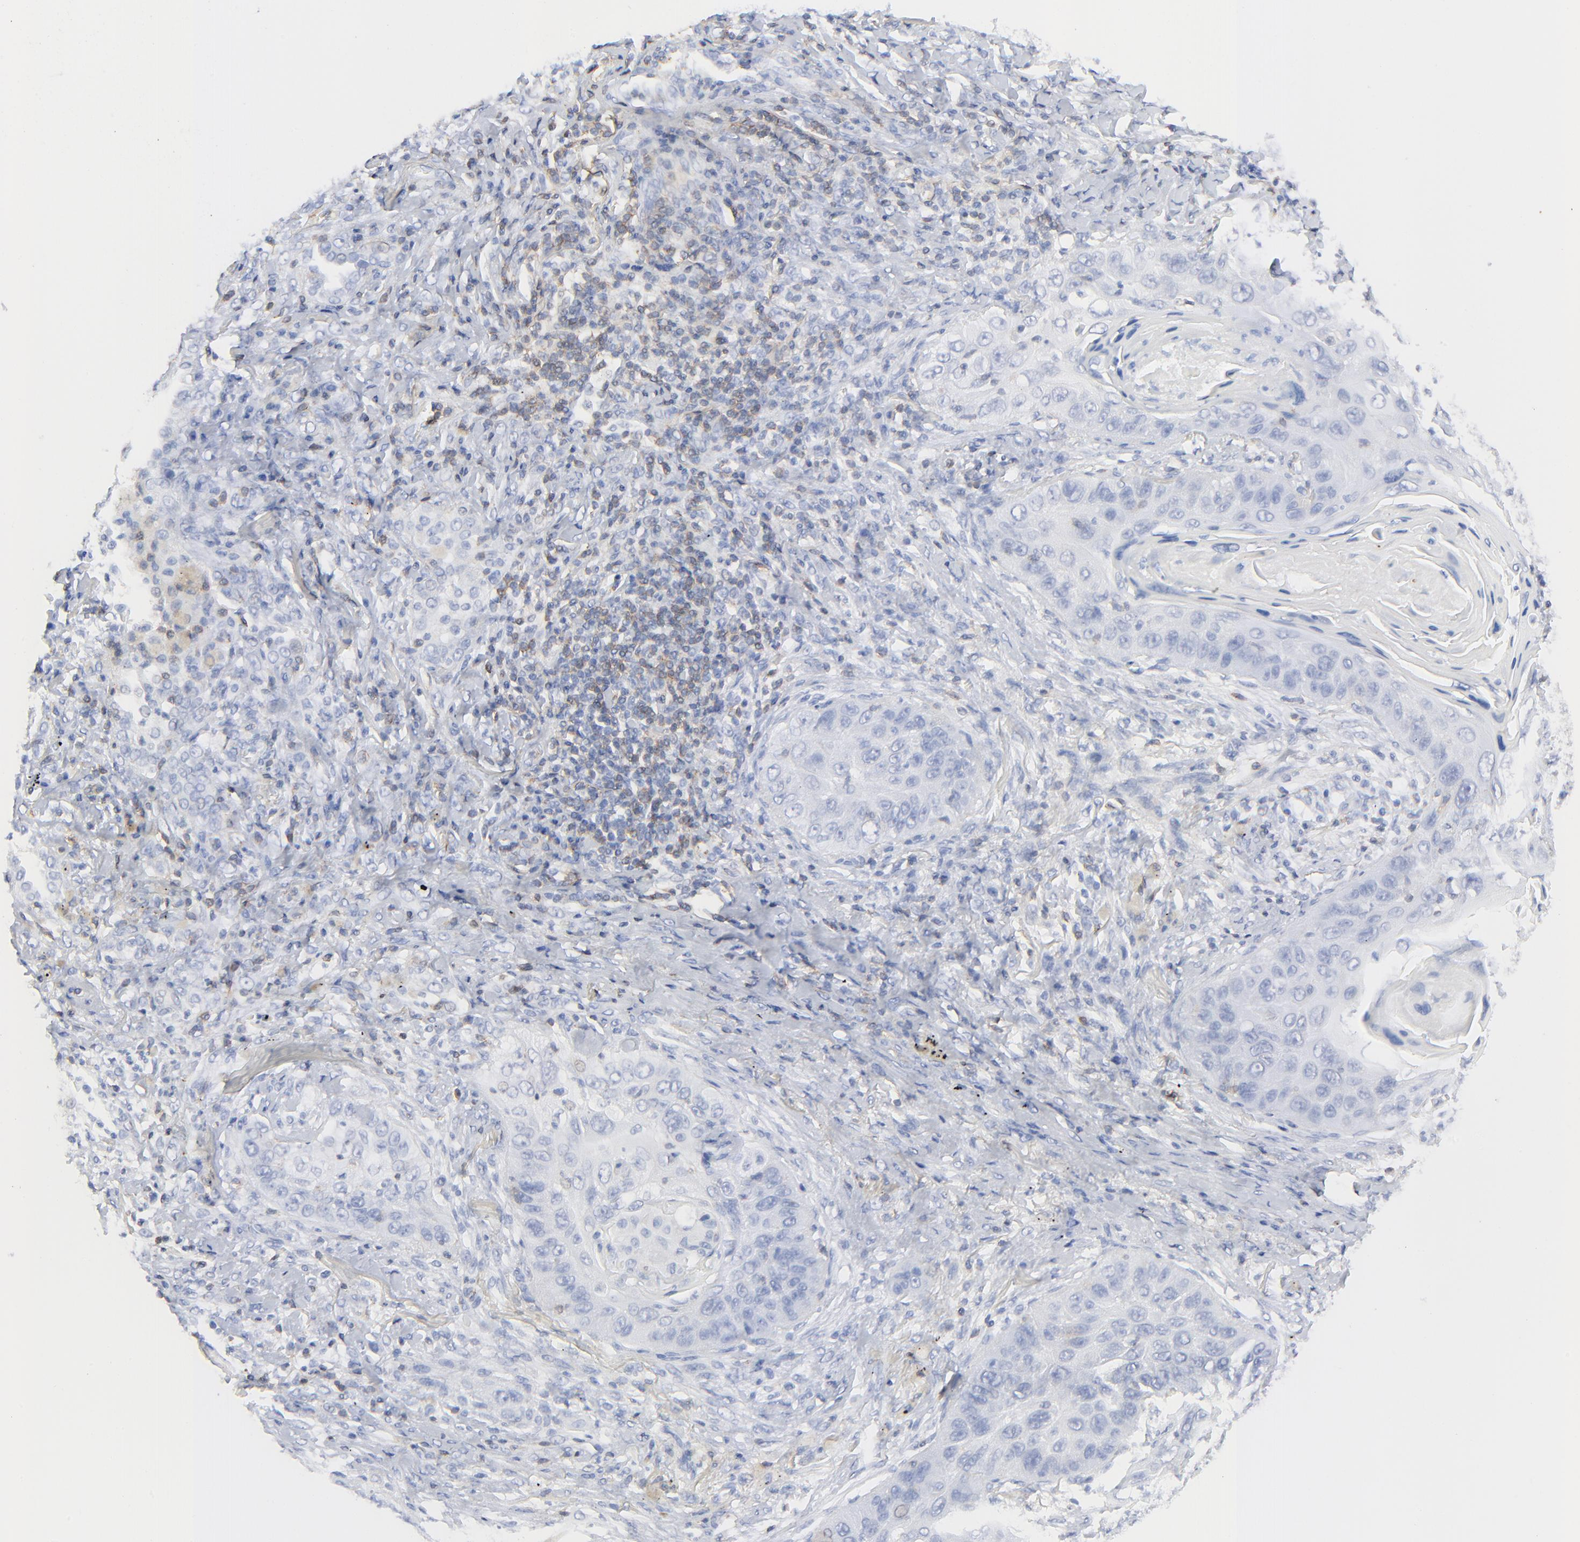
{"staining": {"intensity": "negative", "quantity": "none", "location": "none"}, "tissue": "lung cancer", "cell_type": "Tumor cells", "image_type": "cancer", "snomed": [{"axis": "morphology", "description": "Squamous cell carcinoma, NOS"}, {"axis": "topography", "description": "Lung"}], "caption": "A histopathology image of lung cancer stained for a protein exhibits no brown staining in tumor cells.", "gene": "LCK", "patient": {"sex": "female", "age": 67}}